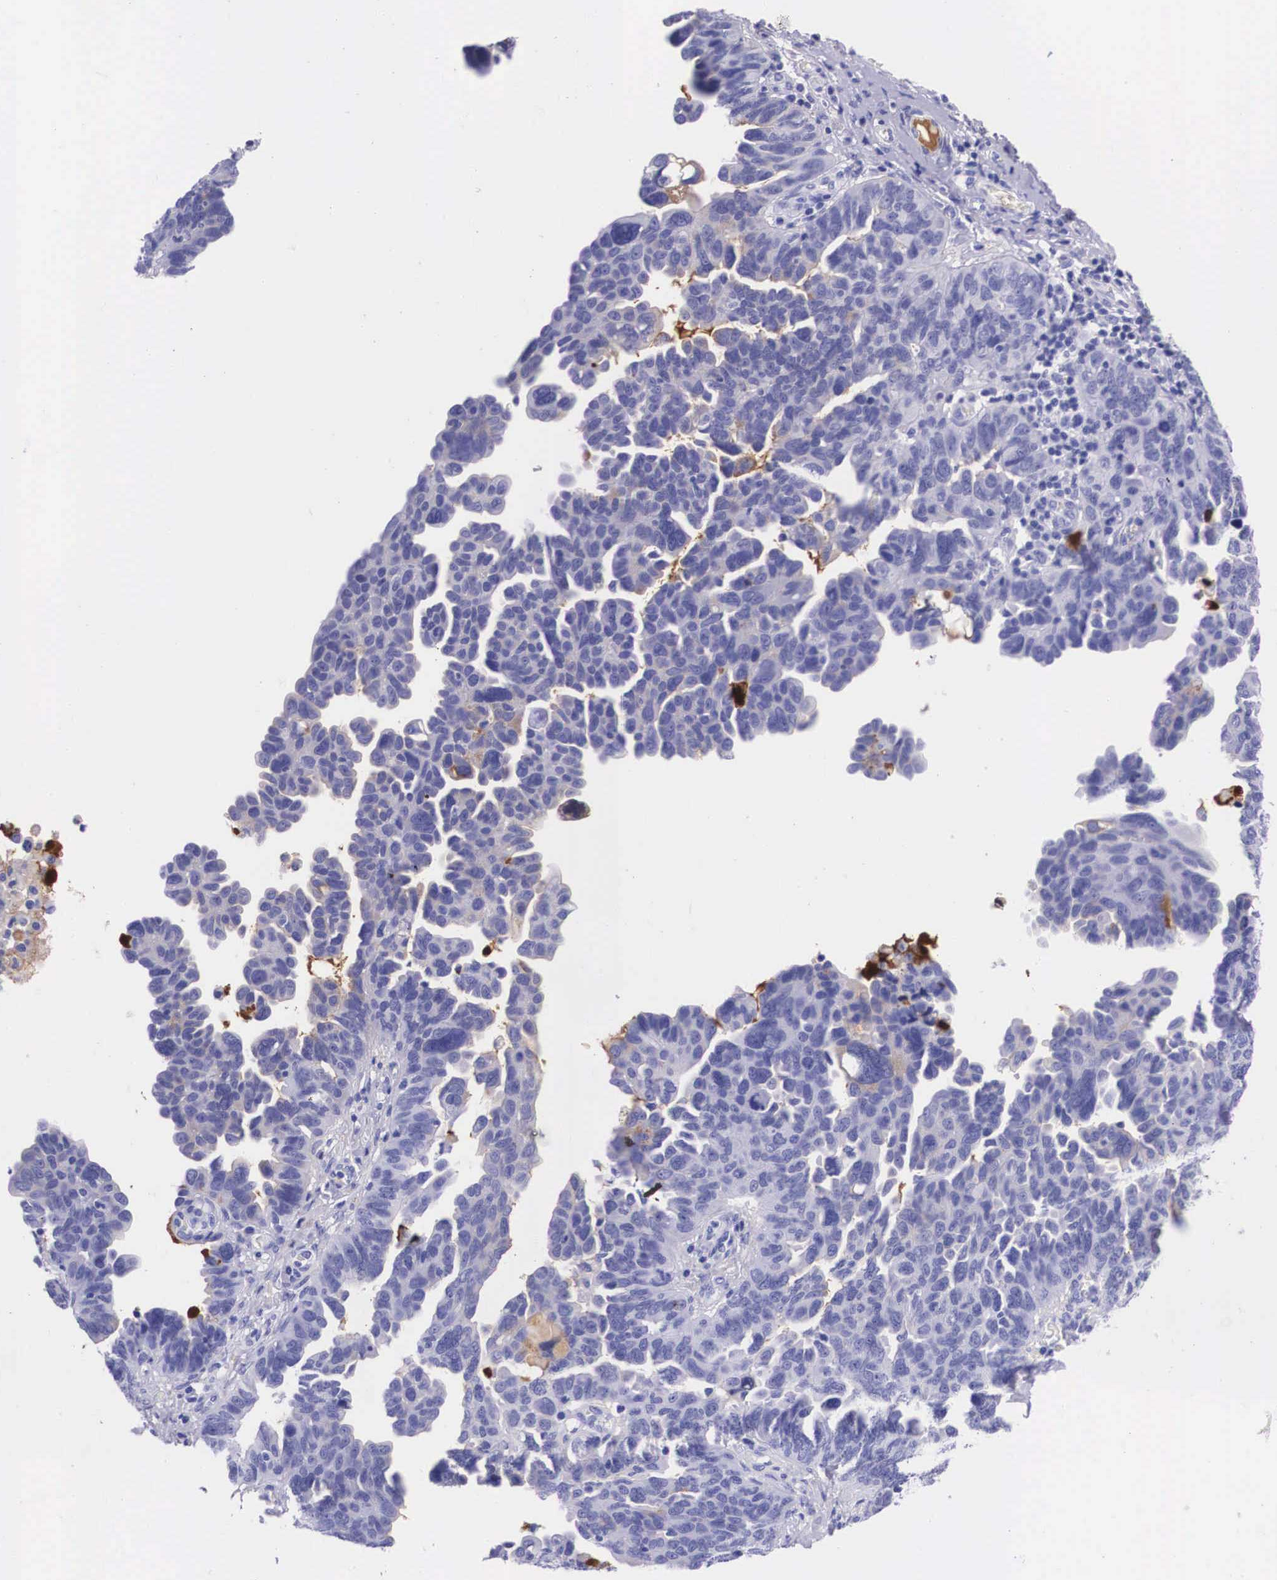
{"staining": {"intensity": "negative", "quantity": "none", "location": "none"}, "tissue": "ovarian cancer", "cell_type": "Tumor cells", "image_type": "cancer", "snomed": [{"axis": "morphology", "description": "Cystadenocarcinoma, serous, NOS"}, {"axis": "topography", "description": "Ovary"}], "caption": "An IHC photomicrograph of ovarian serous cystadenocarcinoma is shown. There is no staining in tumor cells of ovarian serous cystadenocarcinoma.", "gene": "PLG", "patient": {"sex": "female", "age": 64}}